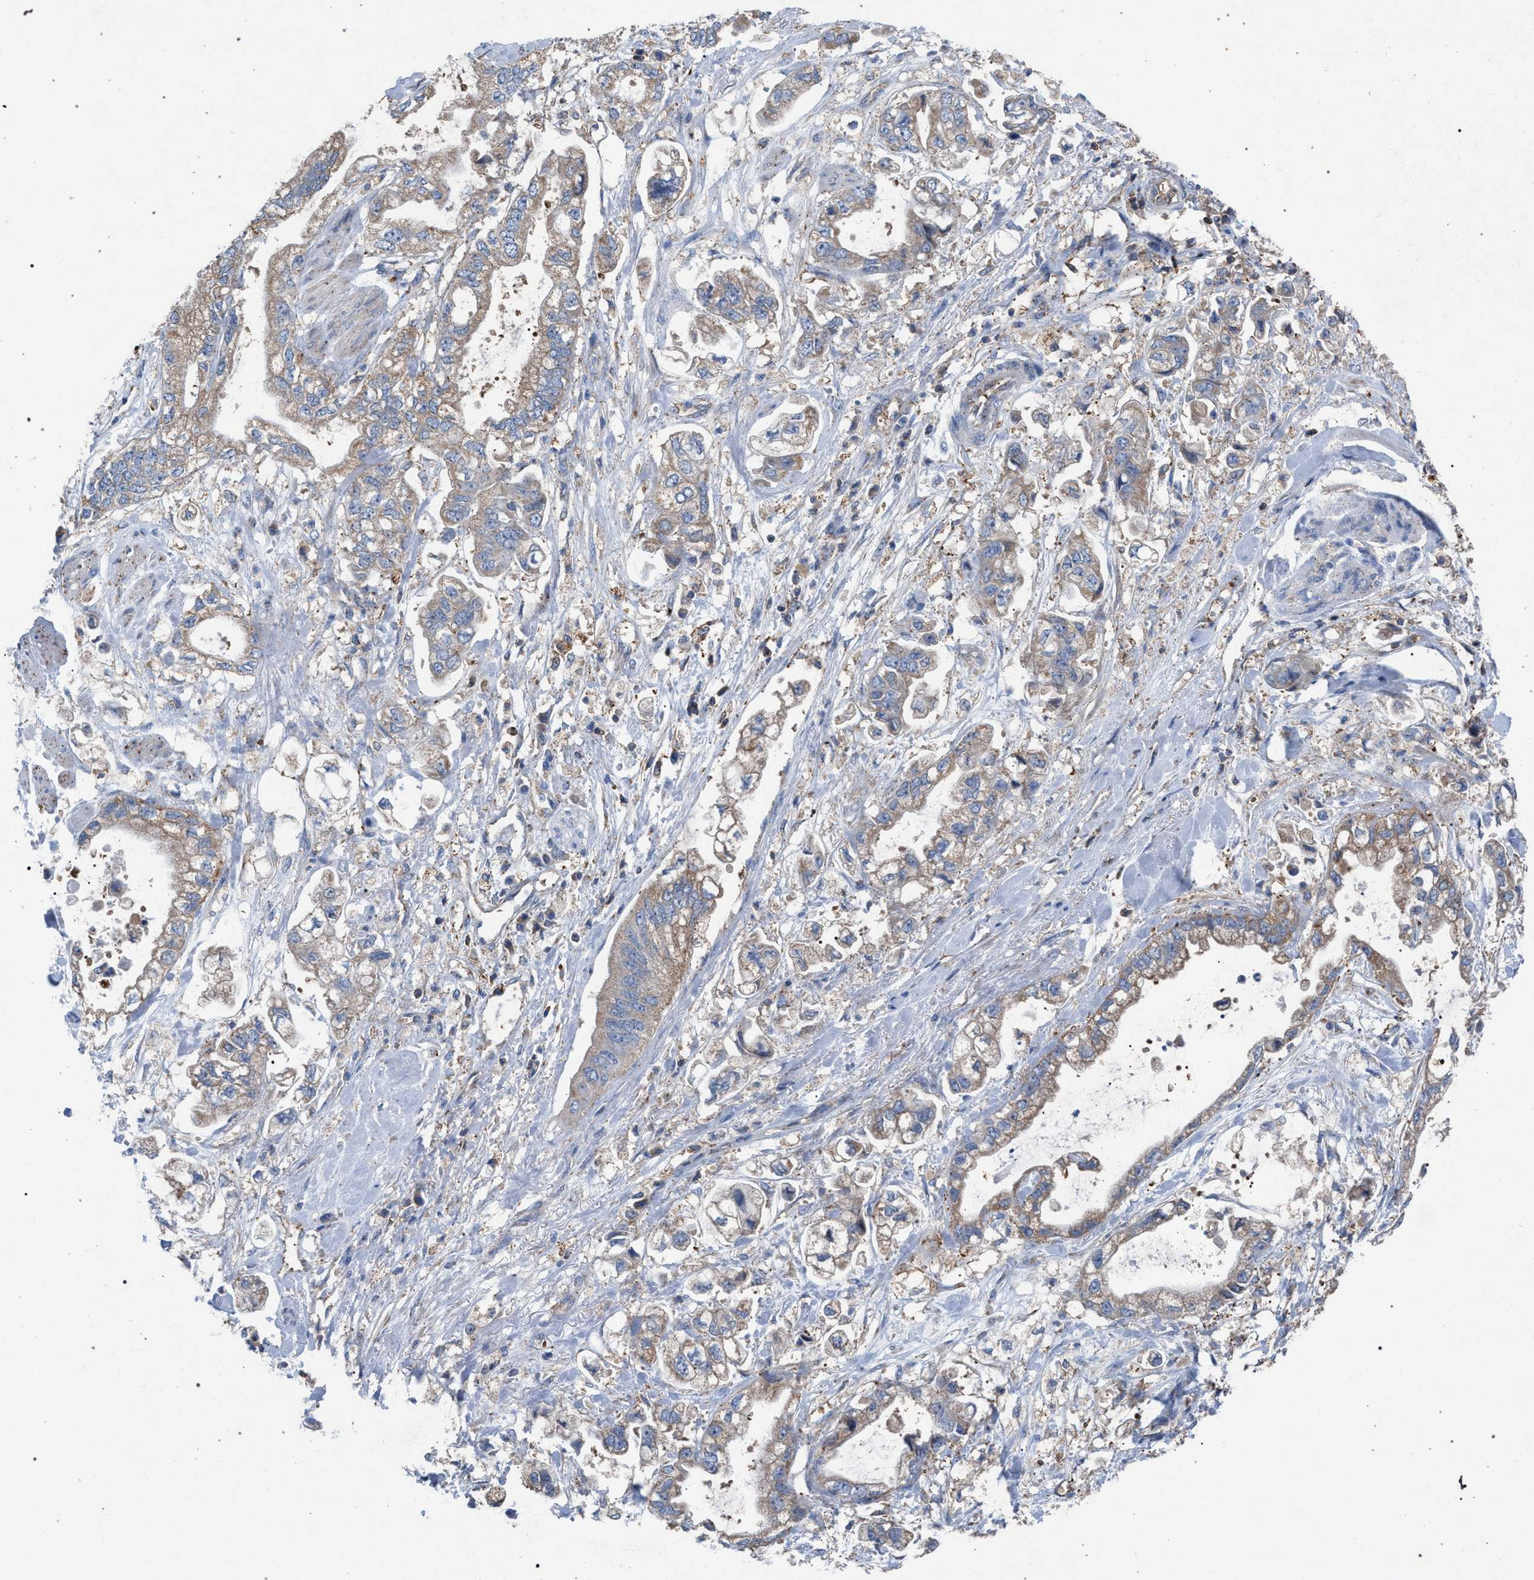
{"staining": {"intensity": "weak", "quantity": "25%-75%", "location": "cytoplasmic/membranous"}, "tissue": "stomach cancer", "cell_type": "Tumor cells", "image_type": "cancer", "snomed": [{"axis": "morphology", "description": "Normal tissue, NOS"}, {"axis": "morphology", "description": "Adenocarcinoma, NOS"}, {"axis": "topography", "description": "Stomach"}], "caption": "DAB immunohistochemical staining of stomach adenocarcinoma shows weak cytoplasmic/membranous protein positivity in approximately 25%-75% of tumor cells. Using DAB (3,3'-diaminobenzidine) (brown) and hematoxylin (blue) stains, captured at high magnification using brightfield microscopy.", "gene": "VPS13A", "patient": {"sex": "male", "age": 62}}